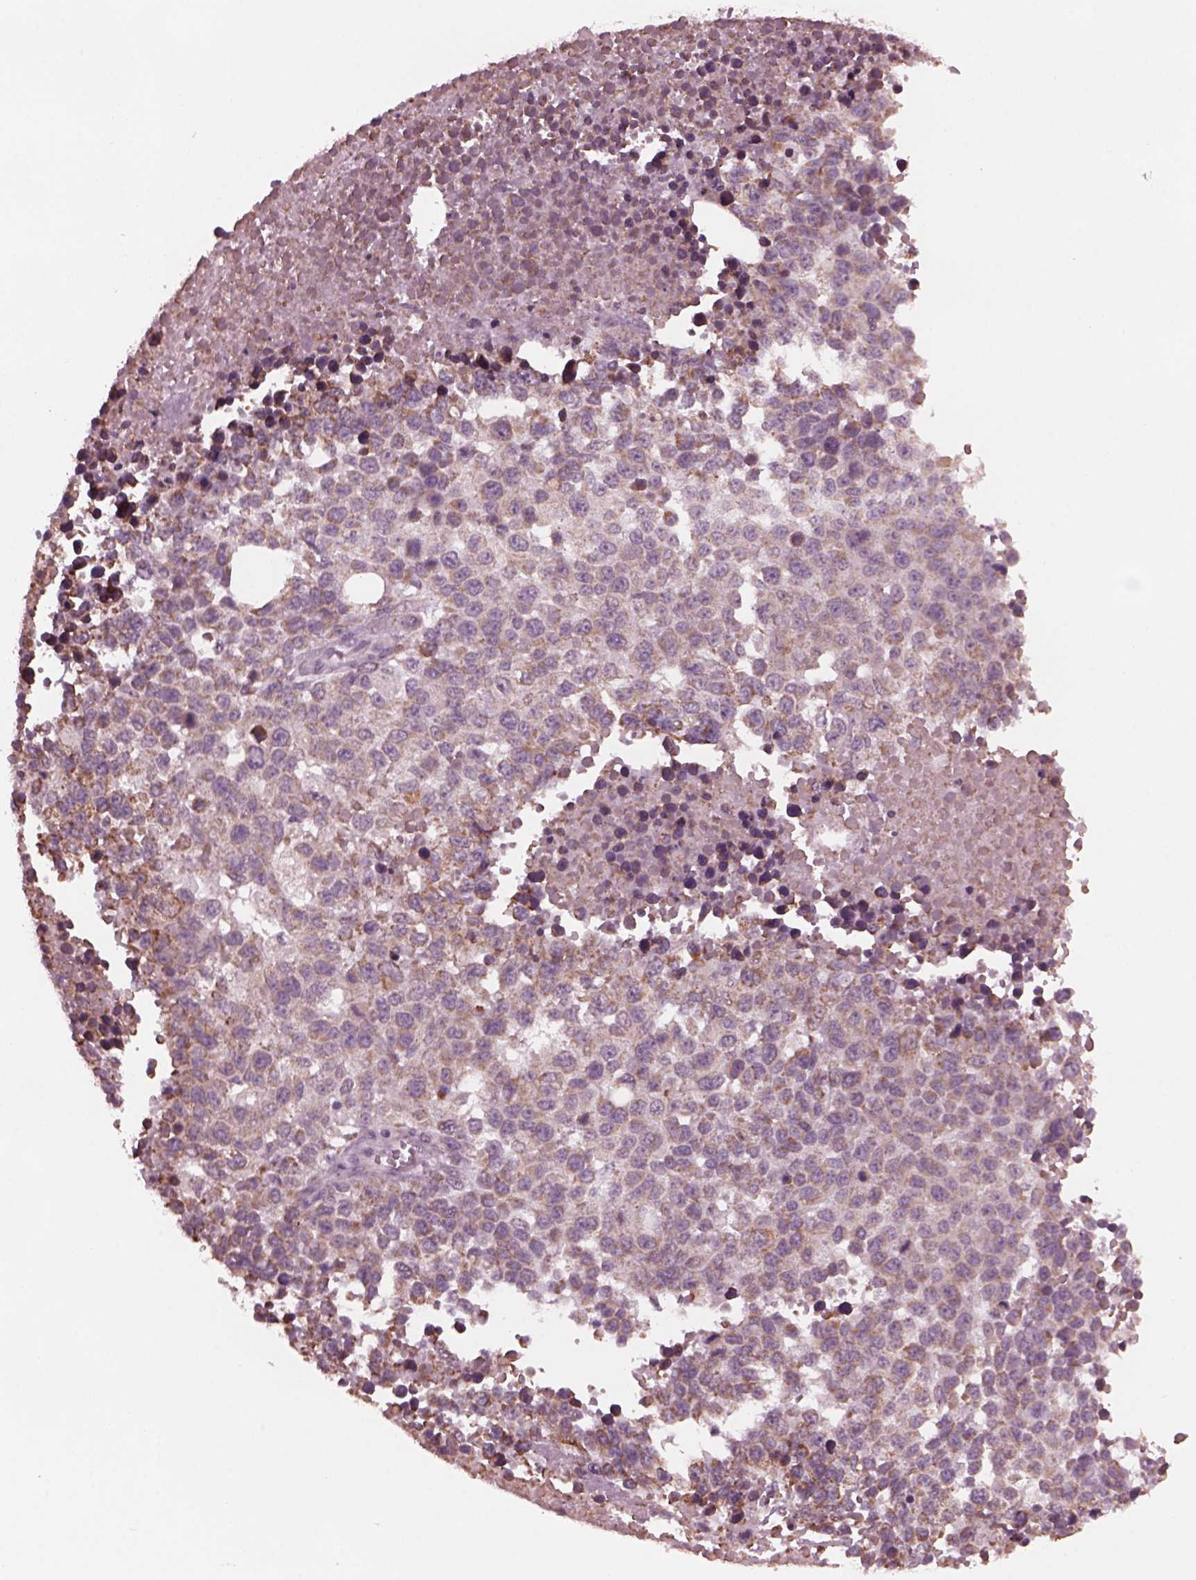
{"staining": {"intensity": "moderate", "quantity": "<25%", "location": "cytoplasmic/membranous"}, "tissue": "melanoma", "cell_type": "Tumor cells", "image_type": "cancer", "snomed": [{"axis": "morphology", "description": "Malignant melanoma, Metastatic site"}, {"axis": "topography", "description": "Skin"}], "caption": "Immunohistochemical staining of melanoma shows moderate cytoplasmic/membranous protein positivity in about <25% of tumor cells.", "gene": "CELSR3", "patient": {"sex": "male", "age": 84}}